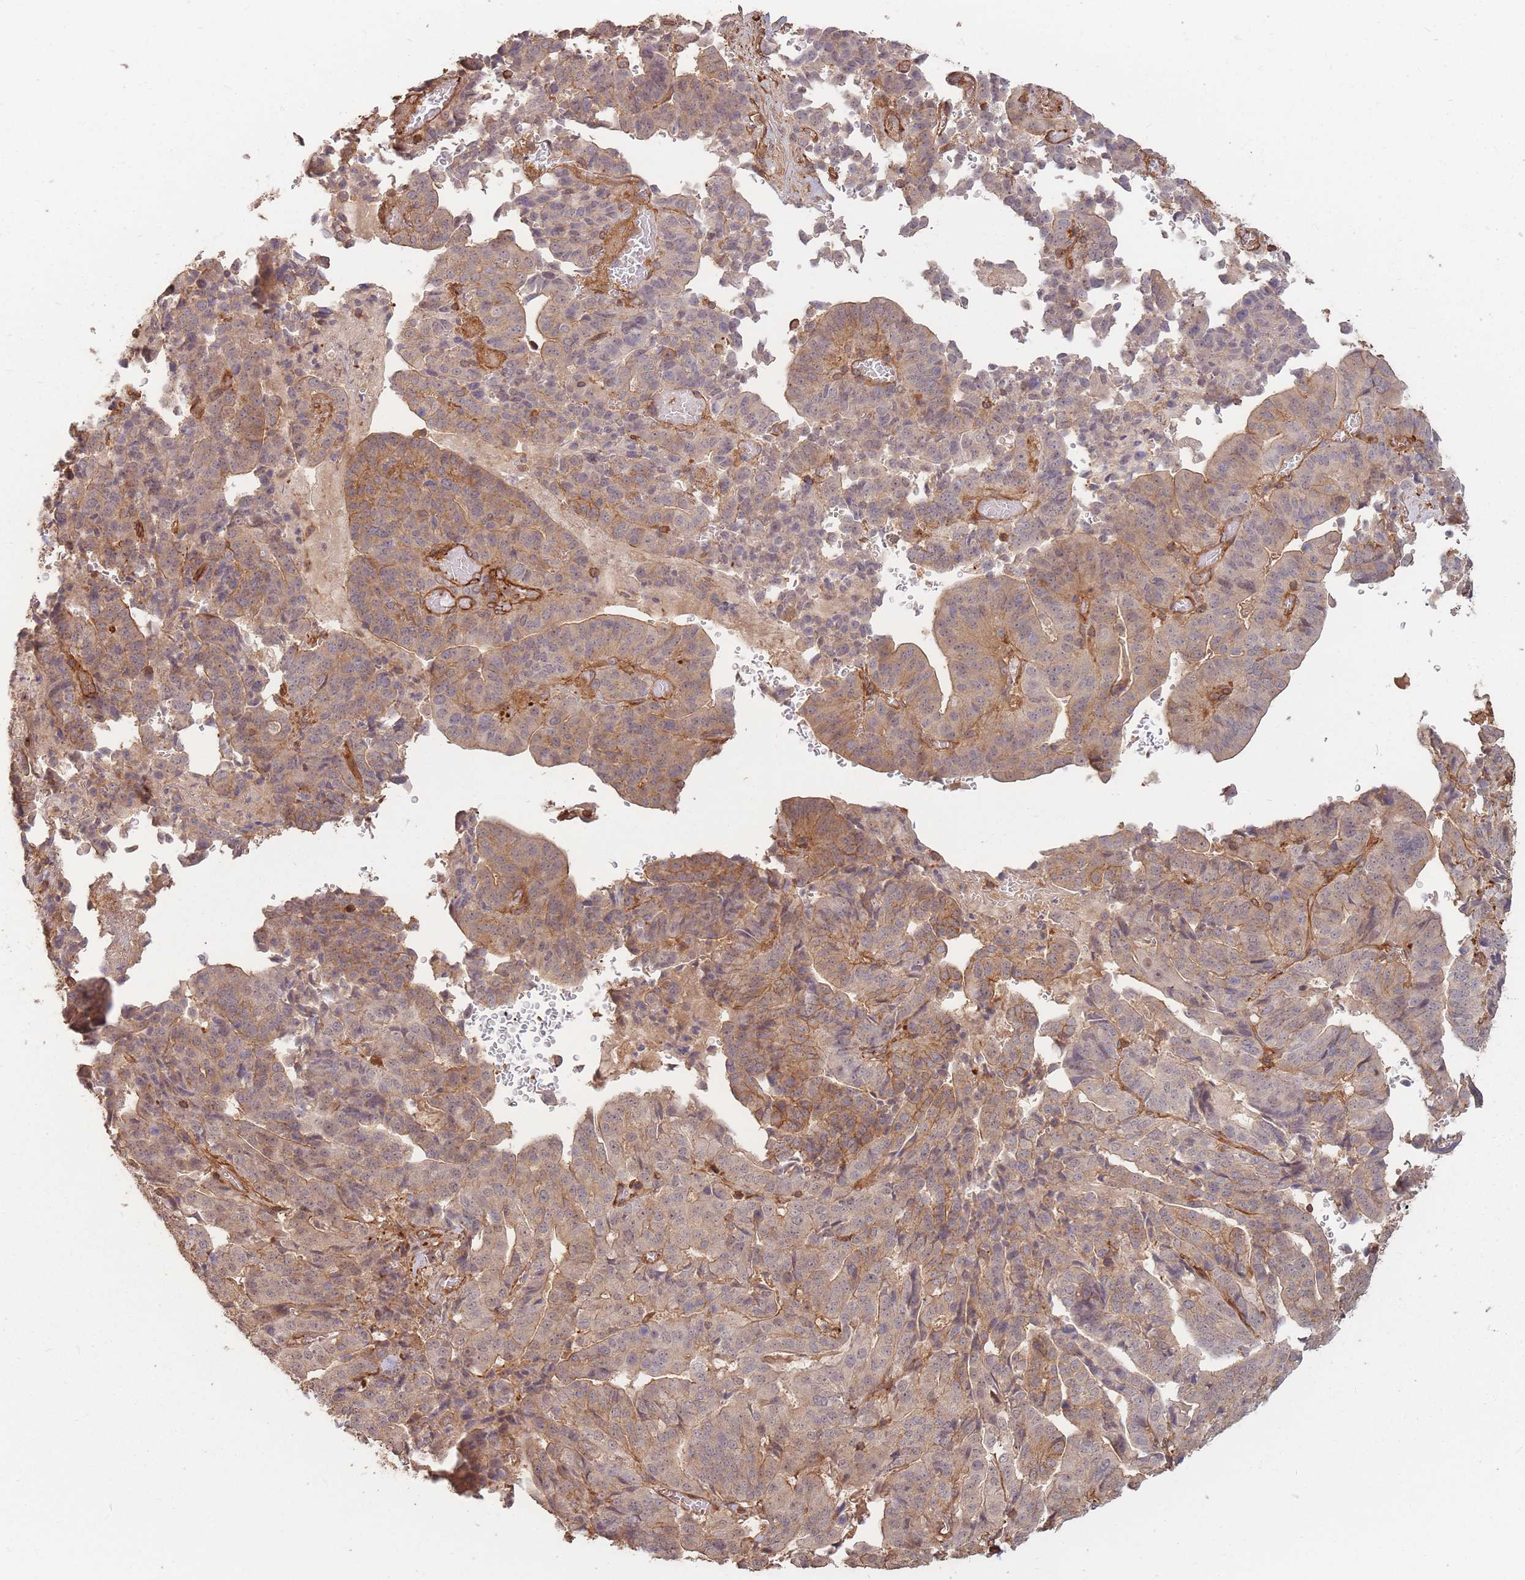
{"staining": {"intensity": "moderate", "quantity": ">75%", "location": "cytoplasmic/membranous"}, "tissue": "stomach cancer", "cell_type": "Tumor cells", "image_type": "cancer", "snomed": [{"axis": "morphology", "description": "Adenocarcinoma, NOS"}, {"axis": "topography", "description": "Stomach"}], "caption": "Stomach cancer stained with IHC shows moderate cytoplasmic/membranous staining in about >75% of tumor cells.", "gene": "PLS3", "patient": {"sex": "male", "age": 48}}